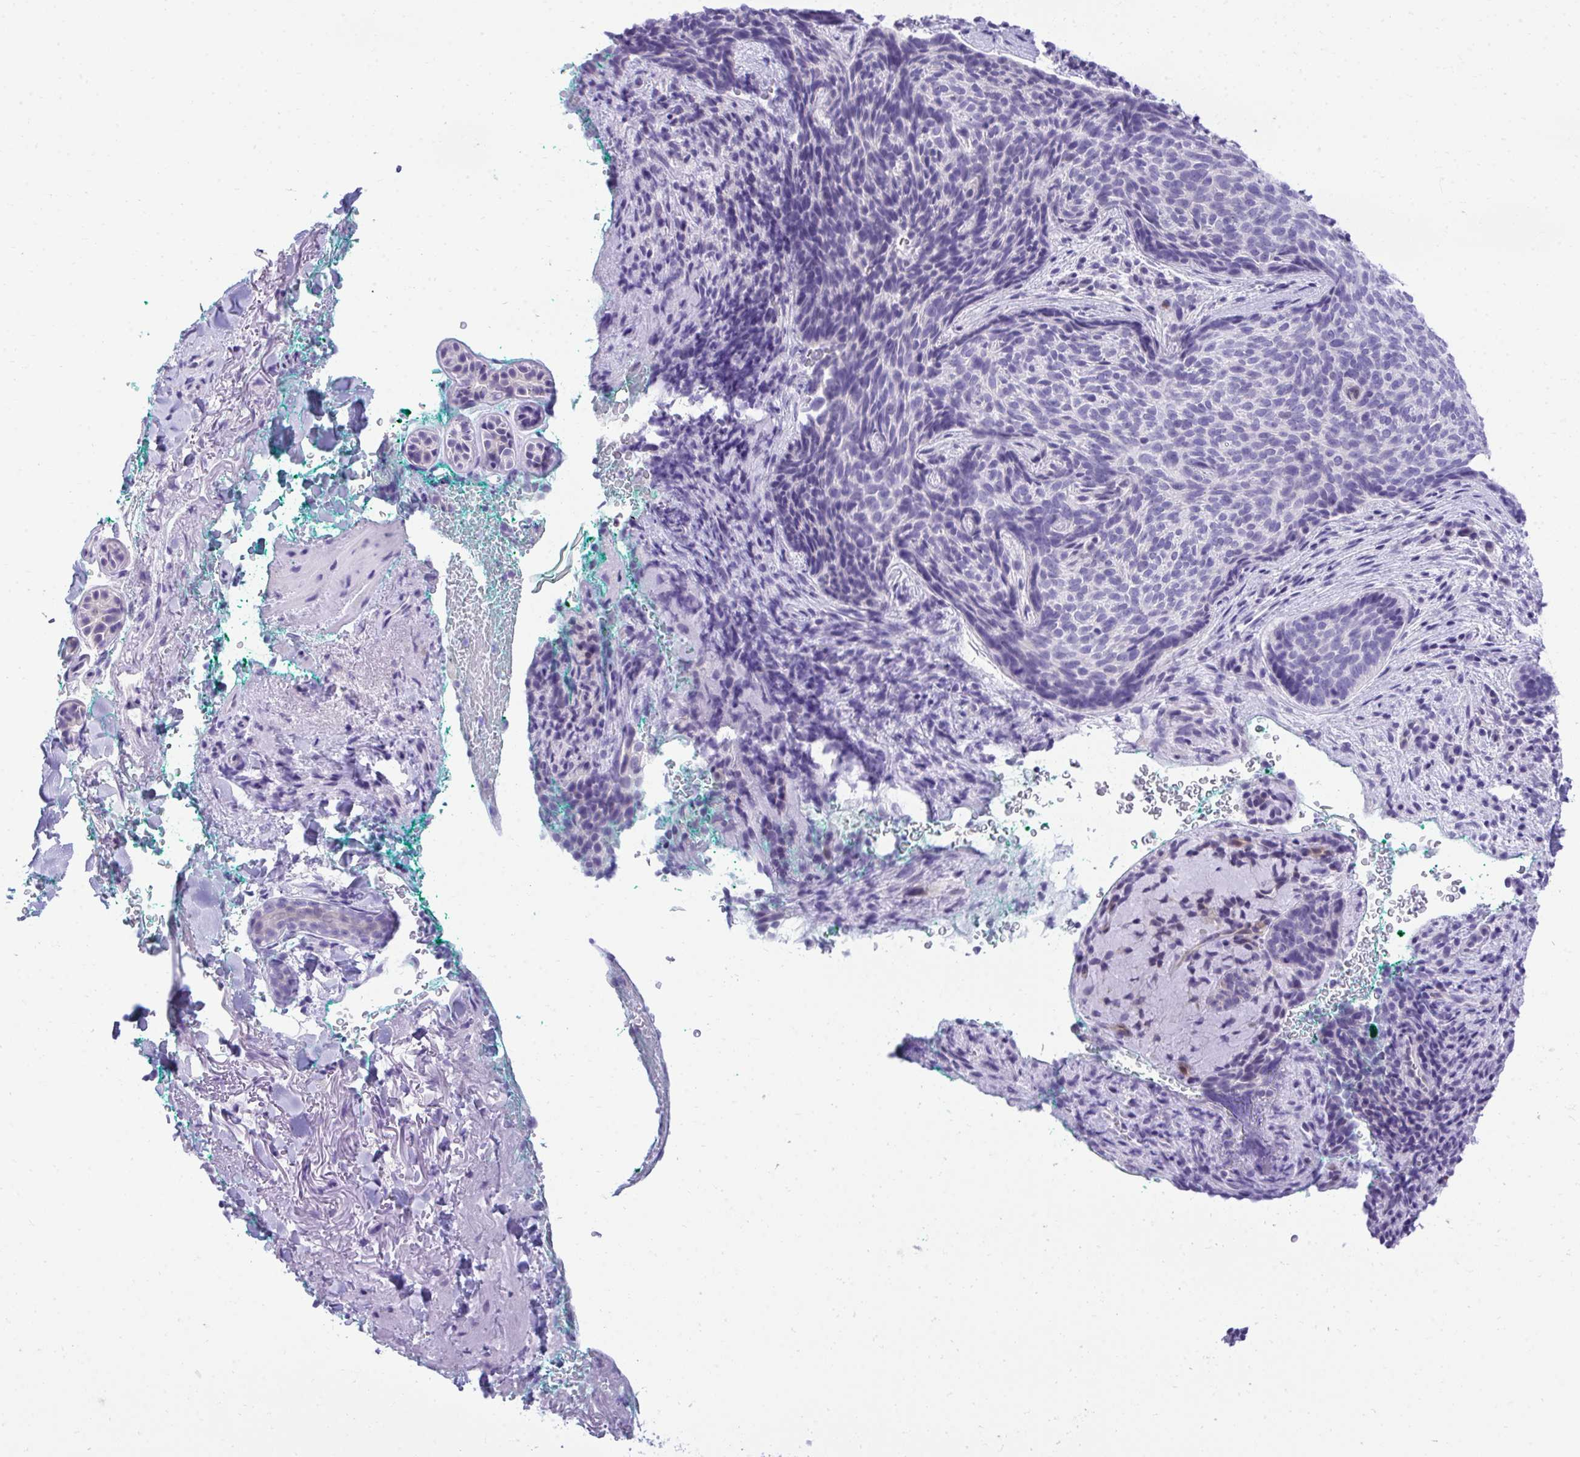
{"staining": {"intensity": "negative", "quantity": "none", "location": "none"}, "tissue": "skin cancer", "cell_type": "Tumor cells", "image_type": "cancer", "snomed": [{"axis": "morphology", "description": "Basal cell carcinoma"}, {"axis": "topography", "description": "Skin"}, {"axis": "topography", "description": "Skin of head"}], "caption": "IHC of basal cell carcinoma (skin) shows no expression in tumor cells.", "gene": "PGM2L1", "patient": {"sex": "female", "age": 92}}